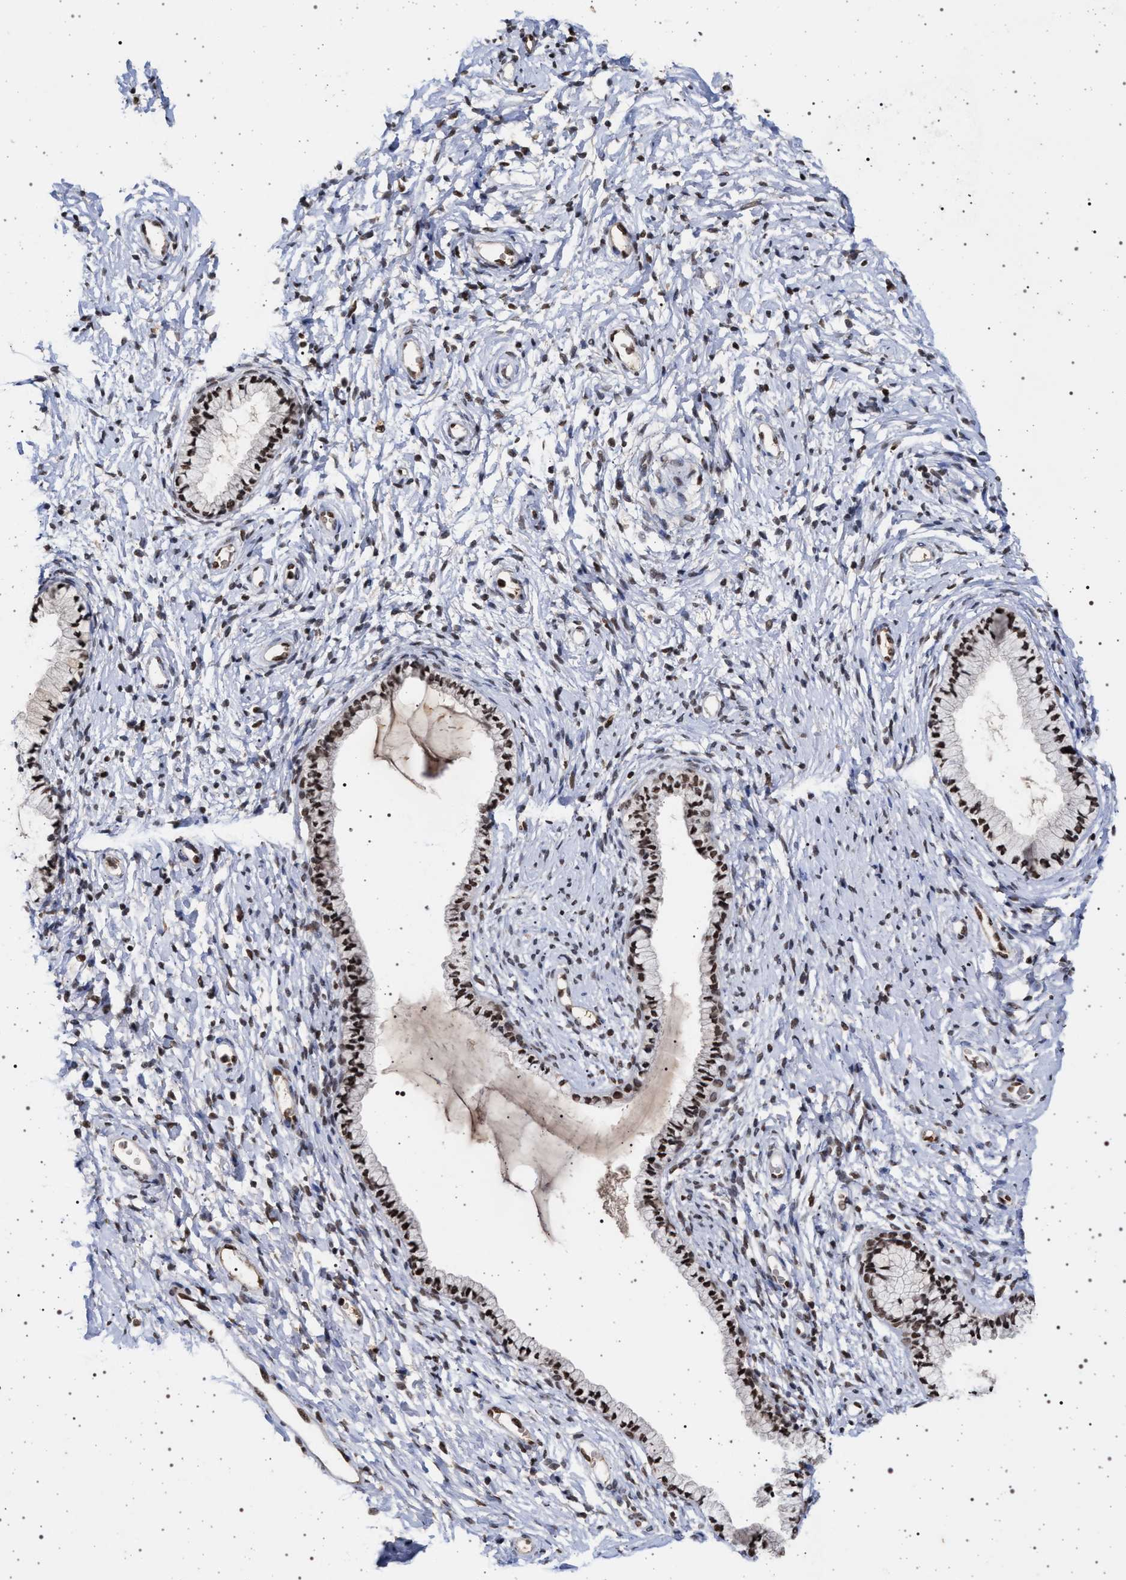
{"staining": {"intensity": "strong", "quantity": ">75%", "location": "nuclear"}, "tissue": "cervix", "cell_type": "Glandular cells", "image_type": "normal", "snomed": [{"axis": "morphology", "description": "Normal tissue, NOS"}, {"axis": "topography", "description": "Cervix"}], "caption": "This photomicrograph shows benign cervix stained with IHC to label a protein in brown. The nuclear of glandular cells show strong positivity for the protein. Nuclei are counter-stained blue.", "gene": "PHF12", "patient": {"sex": "female", "age": 72}}